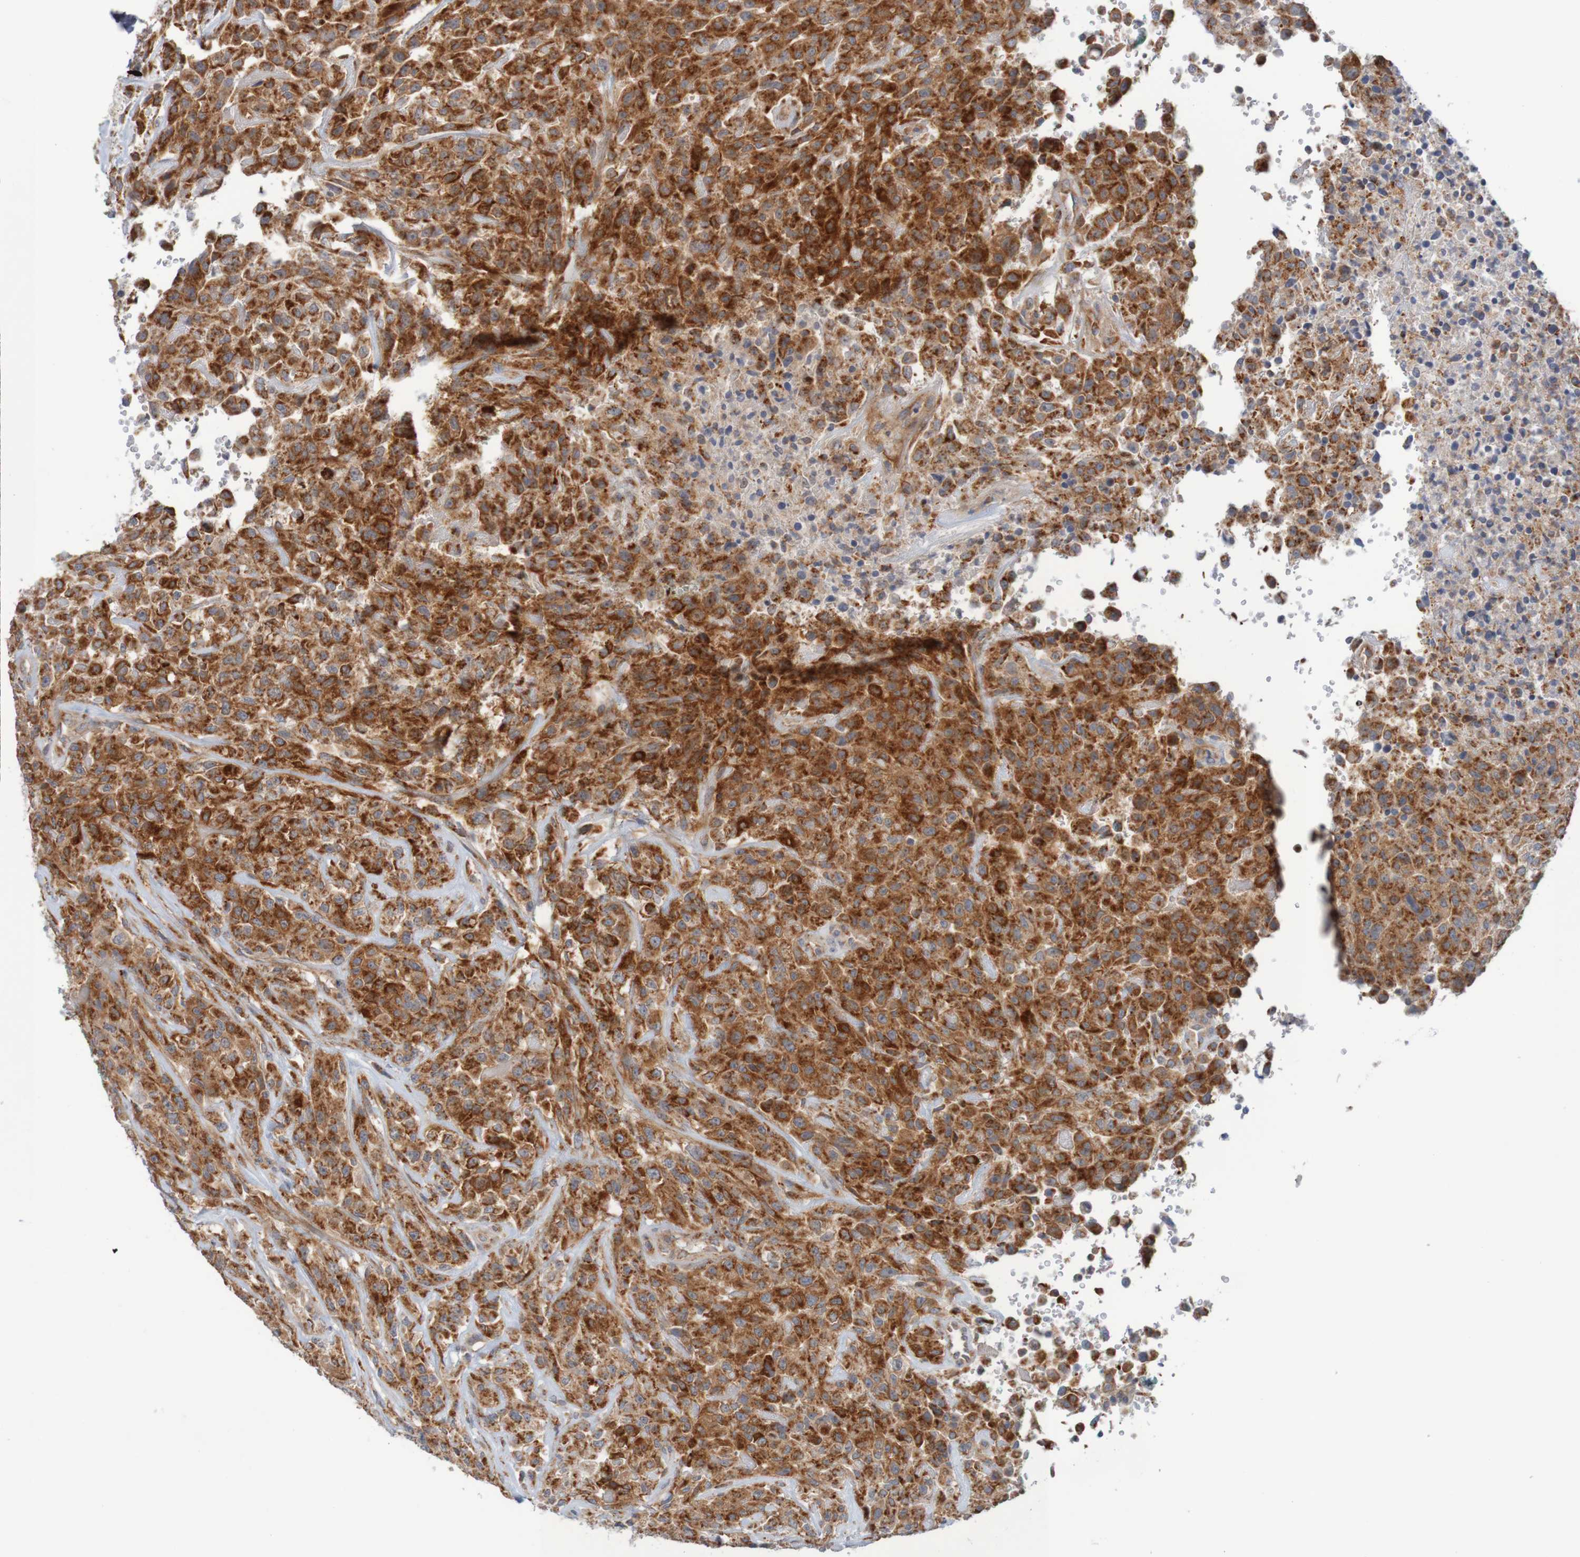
{"staining": {"intensity": "strong", "quantity": ">75%", "location": "cytoplasmic/membranous"}, "tissue": "urothelial cancer", "cell_type": "Tumor cells", "image_type": "cancer", "snomed": [{"axis": "morphology", "description": "Urothelial carcinoma, High grade"}, {"axis": "topography", "description": "Urinary bladder"}], "caption": "There is high levels of strong cytoplasmic/membranous positivity in tumor cells of high-grade urothelial carcinoma, as demonstrated by immunohistochemical staining (brown color).", "gene": "NAV2", "patient": {"sex": "male", "age": 46}}